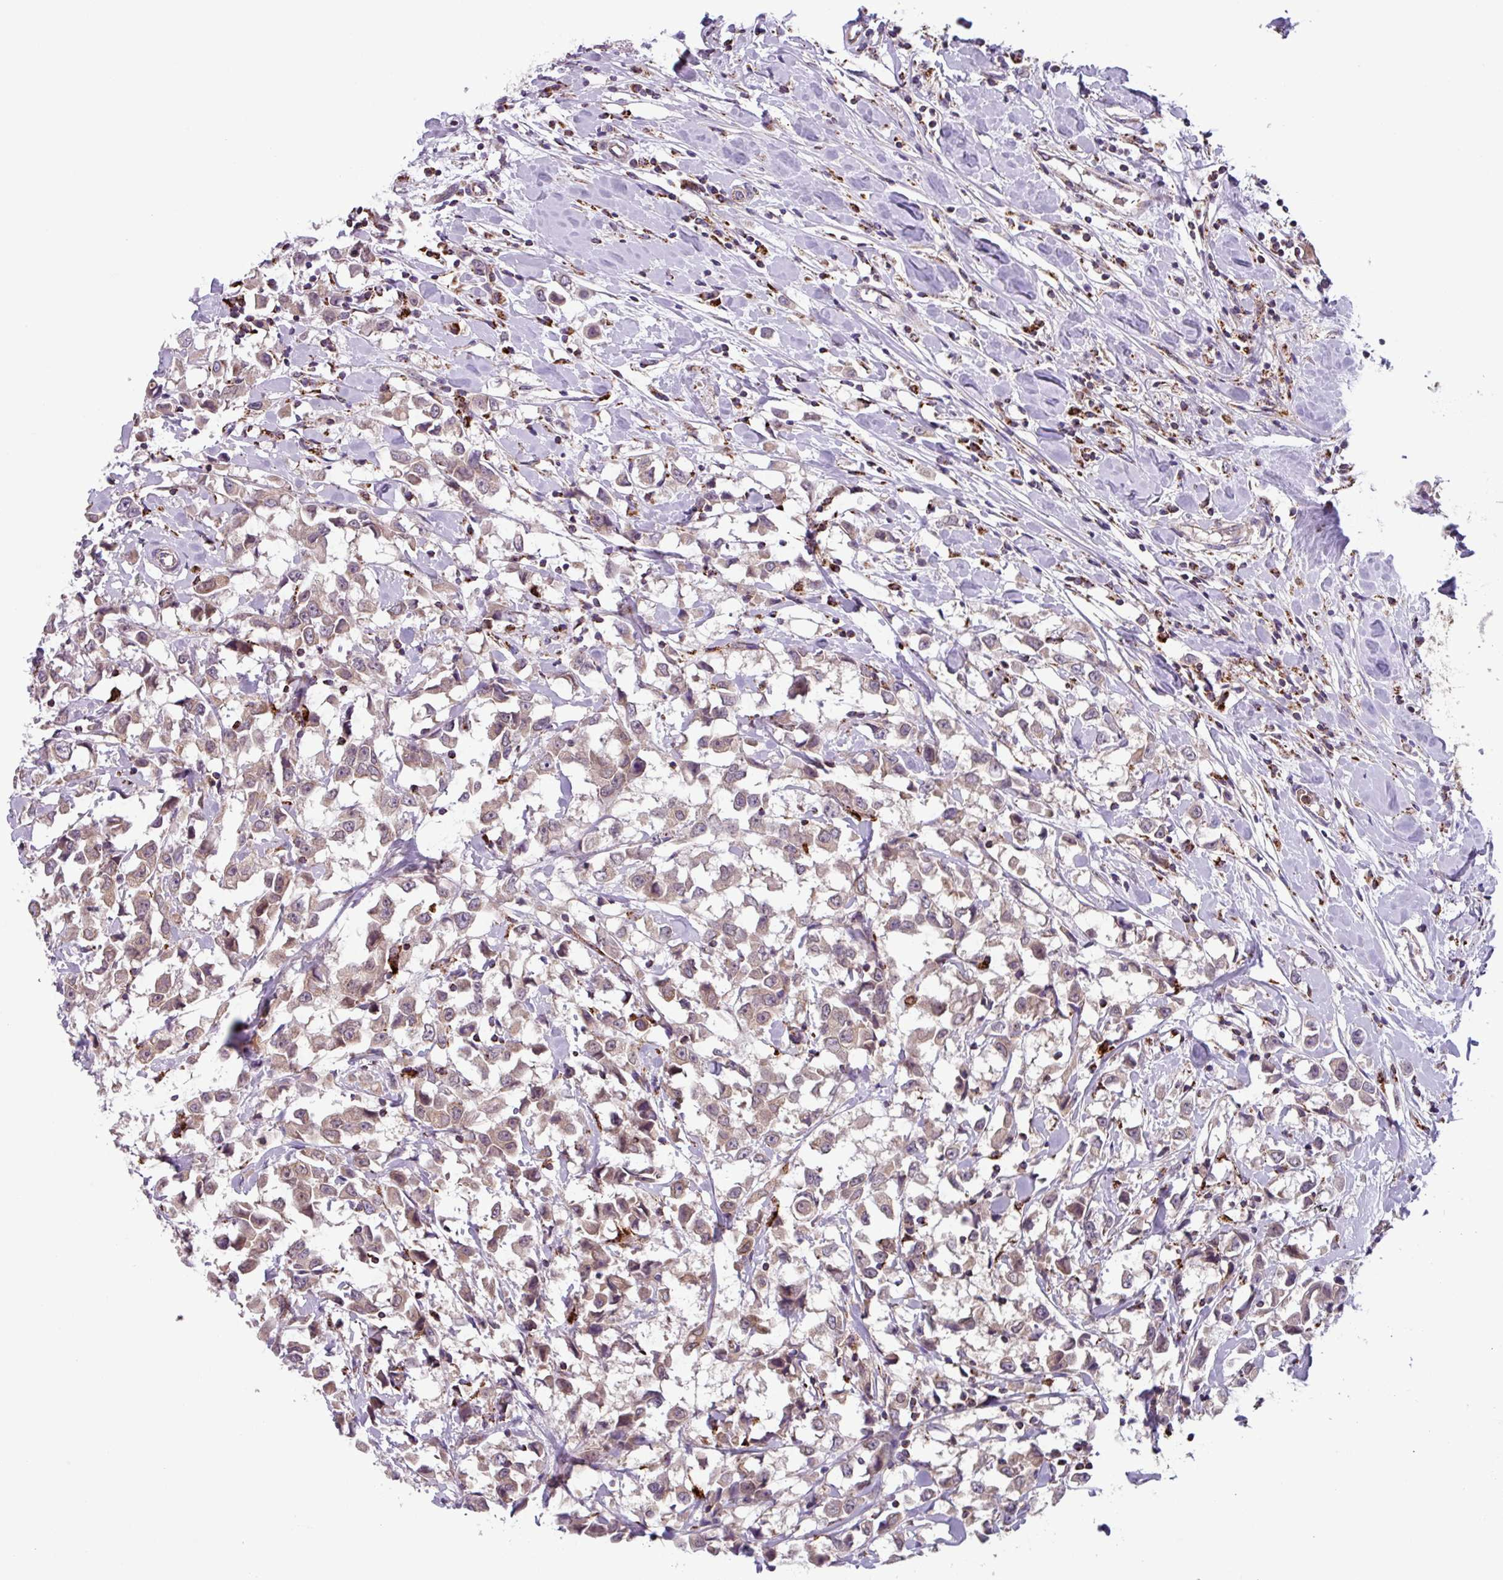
{"staining": {"intensity": "weak", "quantity": "25%-75%", "location": "cytoplasmic/membranous"}, "tissue": "breast cancer", "cell_type": "Tumor cells", "image_type": "cancer", "snomed": [{"axis": "morphology", "description": "Duct carcinoma"}, {"axis": "topography", "description": "Breast"}], "caption": "This histopathology image demonstrates immunohistochemistry staining of breast cancer, with low weak cytoplasmic/membranous expression in approximately 25%-75% of tumor cells.", "gene": "AKIRIN1", "patient": {"sex": "female", "age": 61}}